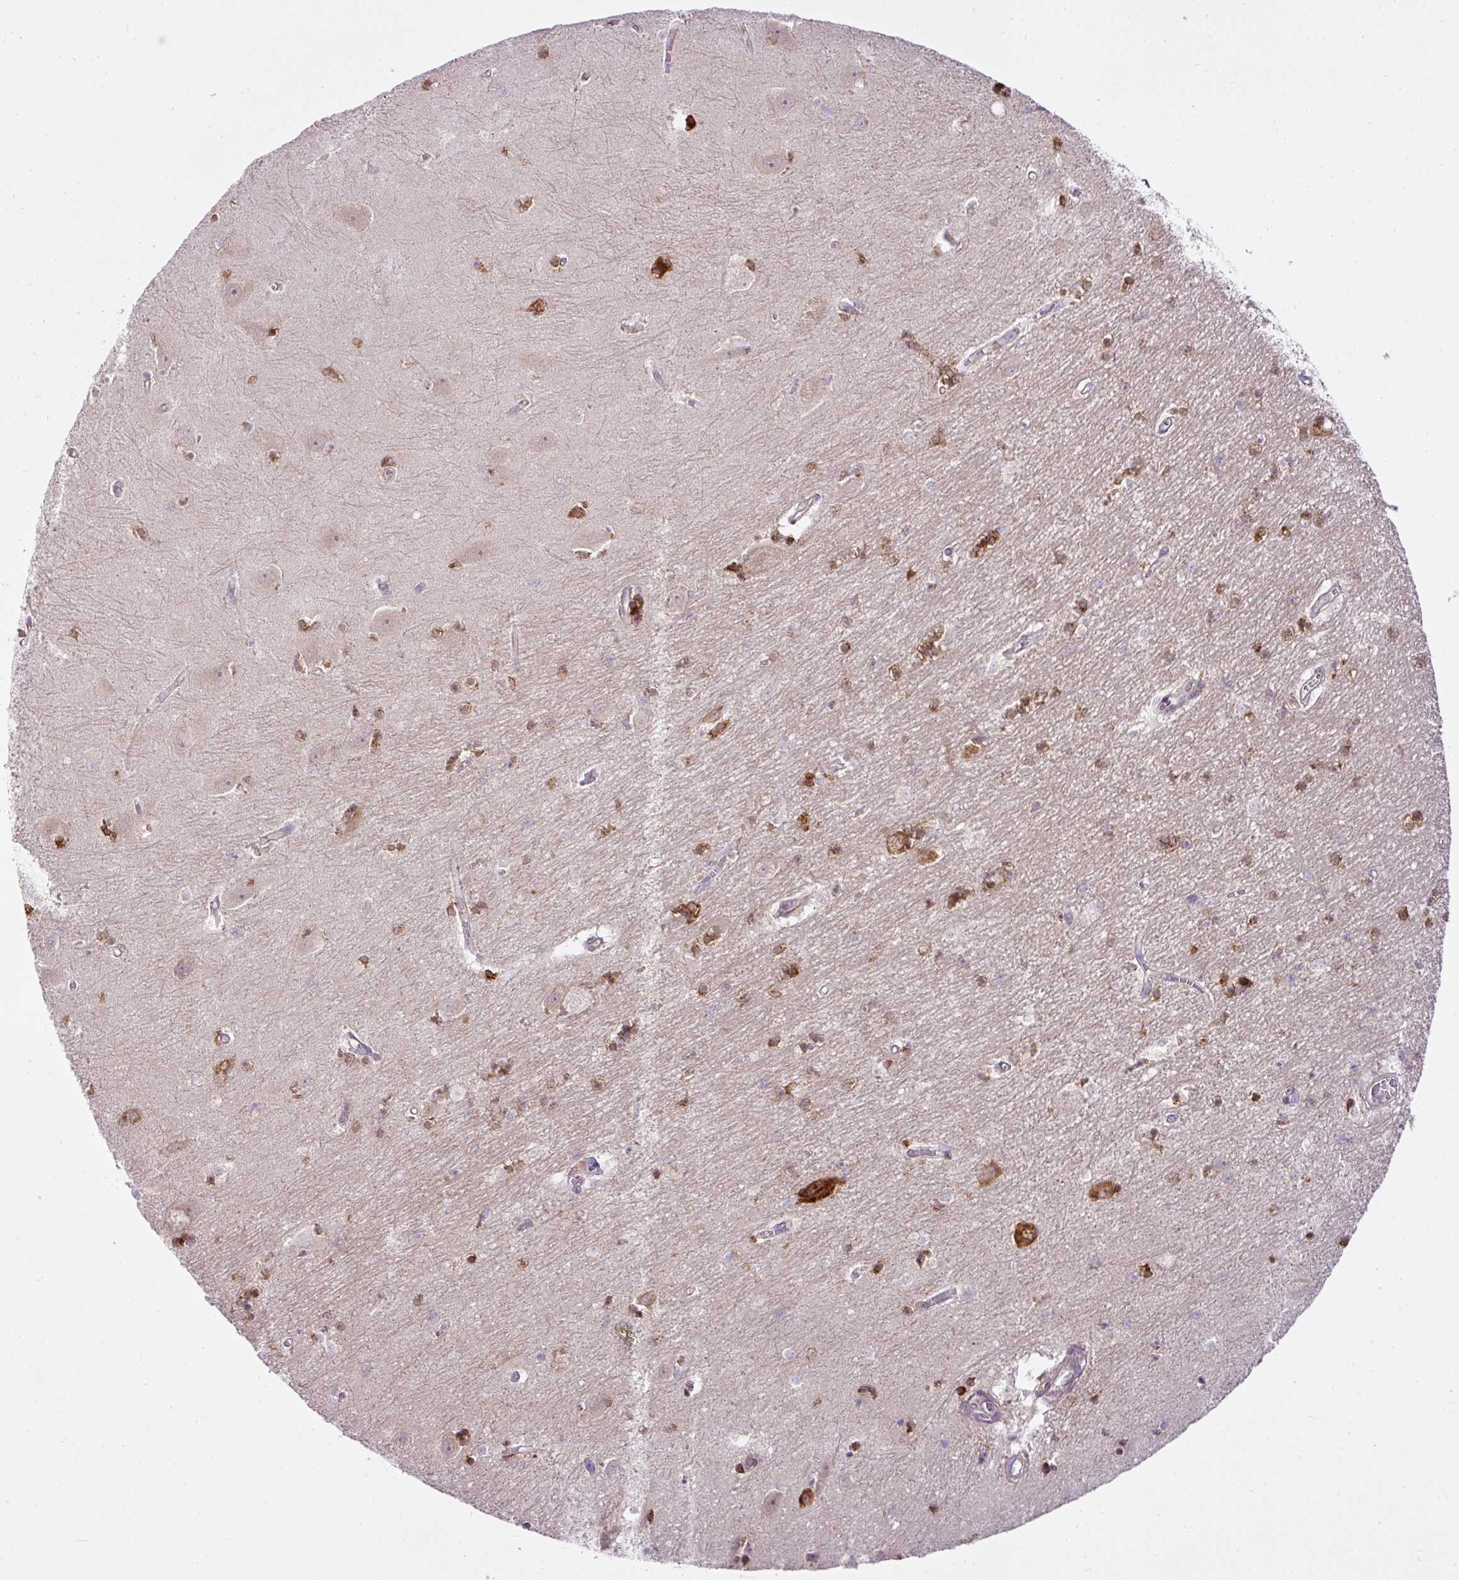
{"staining": {"intensity": "strong", "quantity": "25%-75%", "location": "cytoplasmic/membranous"}, "tissue": "hippocampus", "cell_type": "Glial cells", "image_type": "normal", "snomed": [{"axis": "morphology", "description": "Normal tissue, NOS"}, {"axis": "topography", "description": "Hippocampus"}], "caption": "A photomicrograph of hippocampus stained for a protein displays strong cytoplasmic/membranous brown staining in glial cells.", "gene": "COX18", "patient": {"sex": "female", "age": 64}}